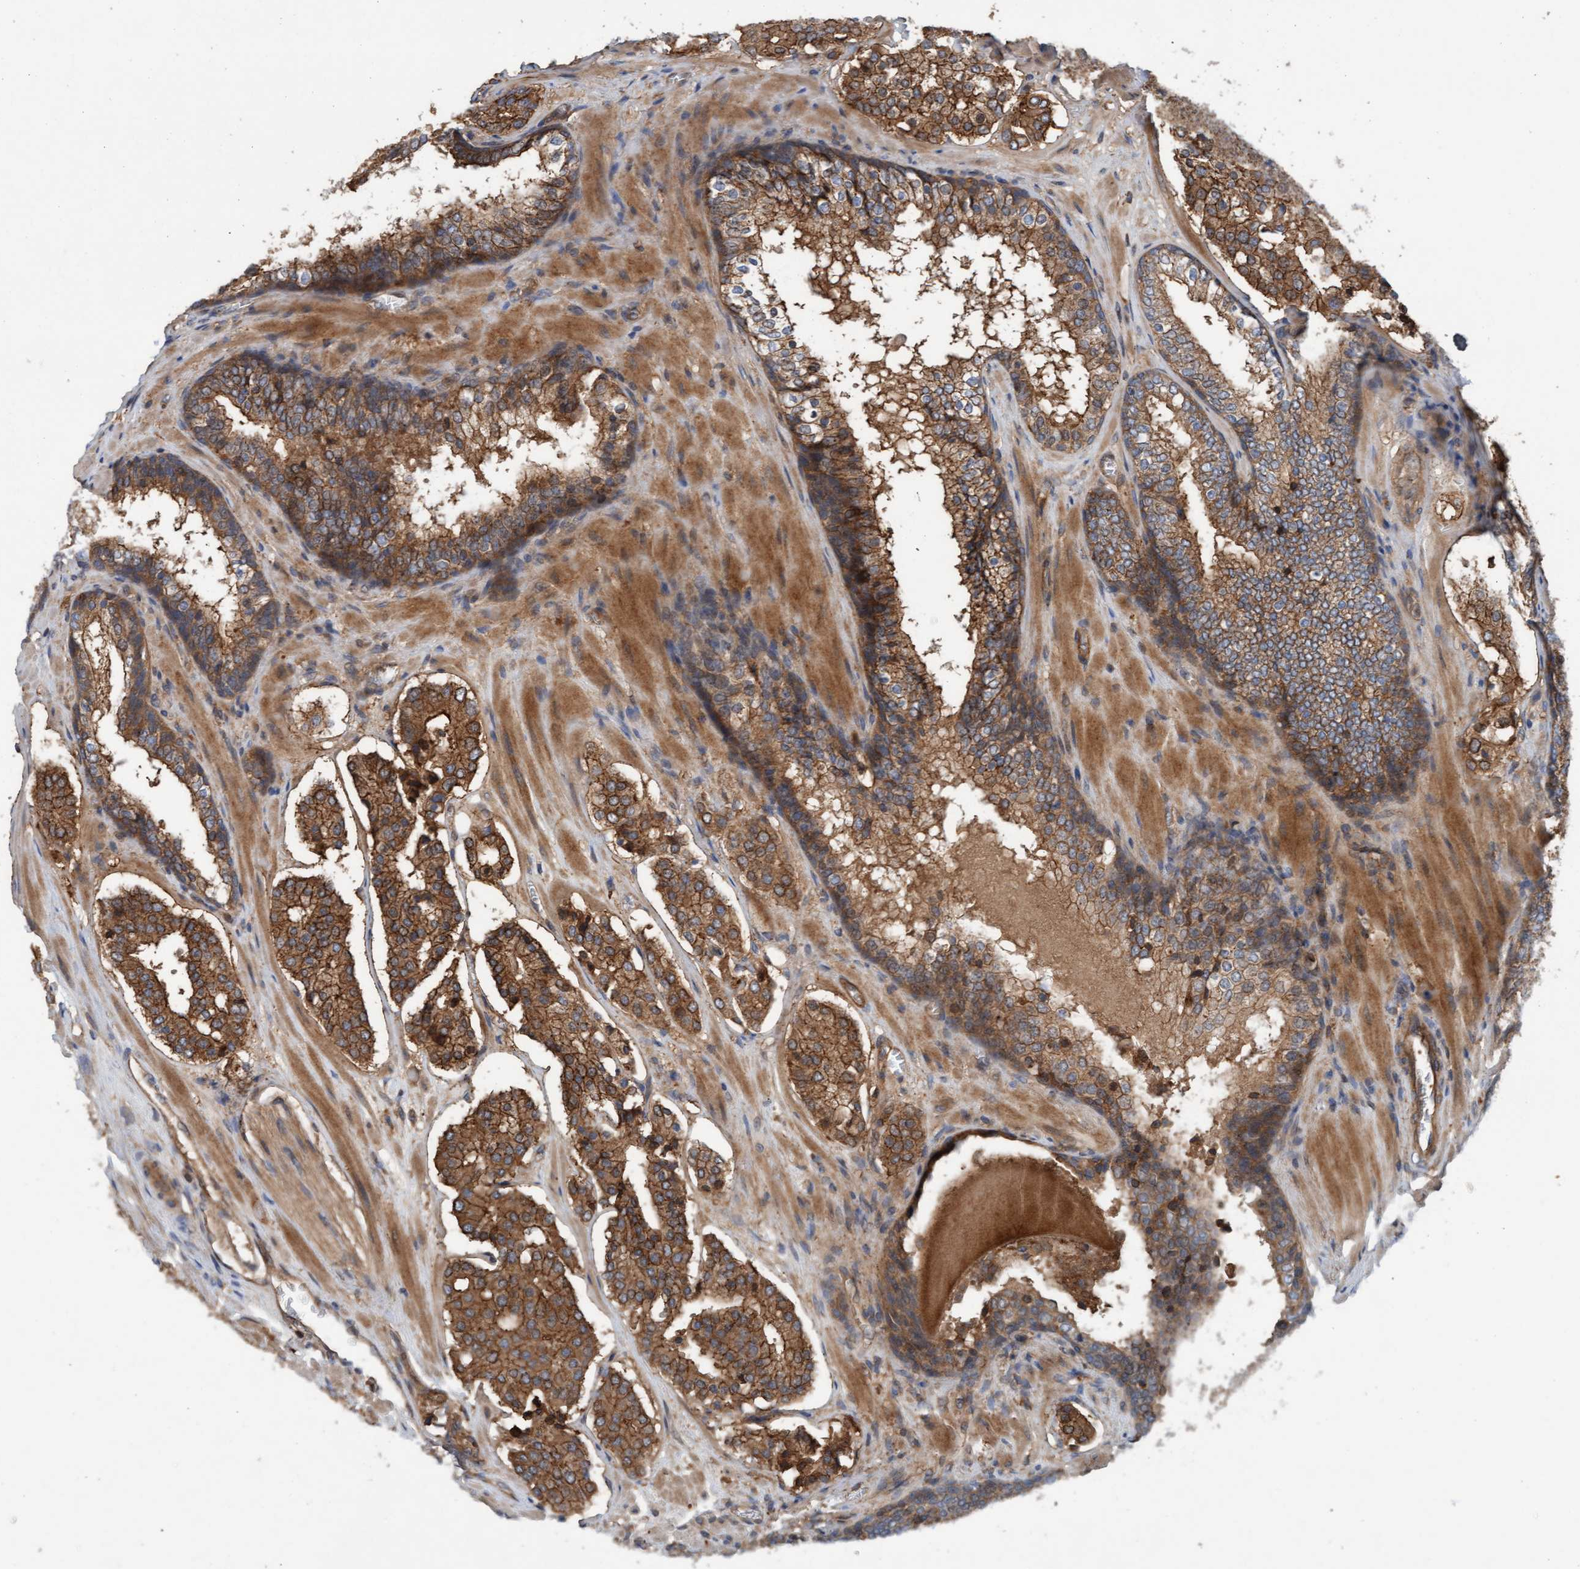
{"staining": {"intensity": "moderate", "quantity": ">75%", "location": "cytoplasmic/membranous"}, "tissue": "prostate cancer", "cell_type": "Tumor cells", "image_type": "cancer", "snomed": [{"axis": "morphology", "description": "Adenocarcinoma, High grade"}, {"axis": "topography", "description": "Prostate"}], "caption": "This micrograph demonstrates prostate high-grade adenocarcinoma stained with IHC to label a protein in brown. The cytoplasmic/membranous of tumor cells show moderate positivity for the protein. Nuclei are counter-stained blue.", "gene": "ERAL1", "patient": {"sex": "male", "age": 60}}